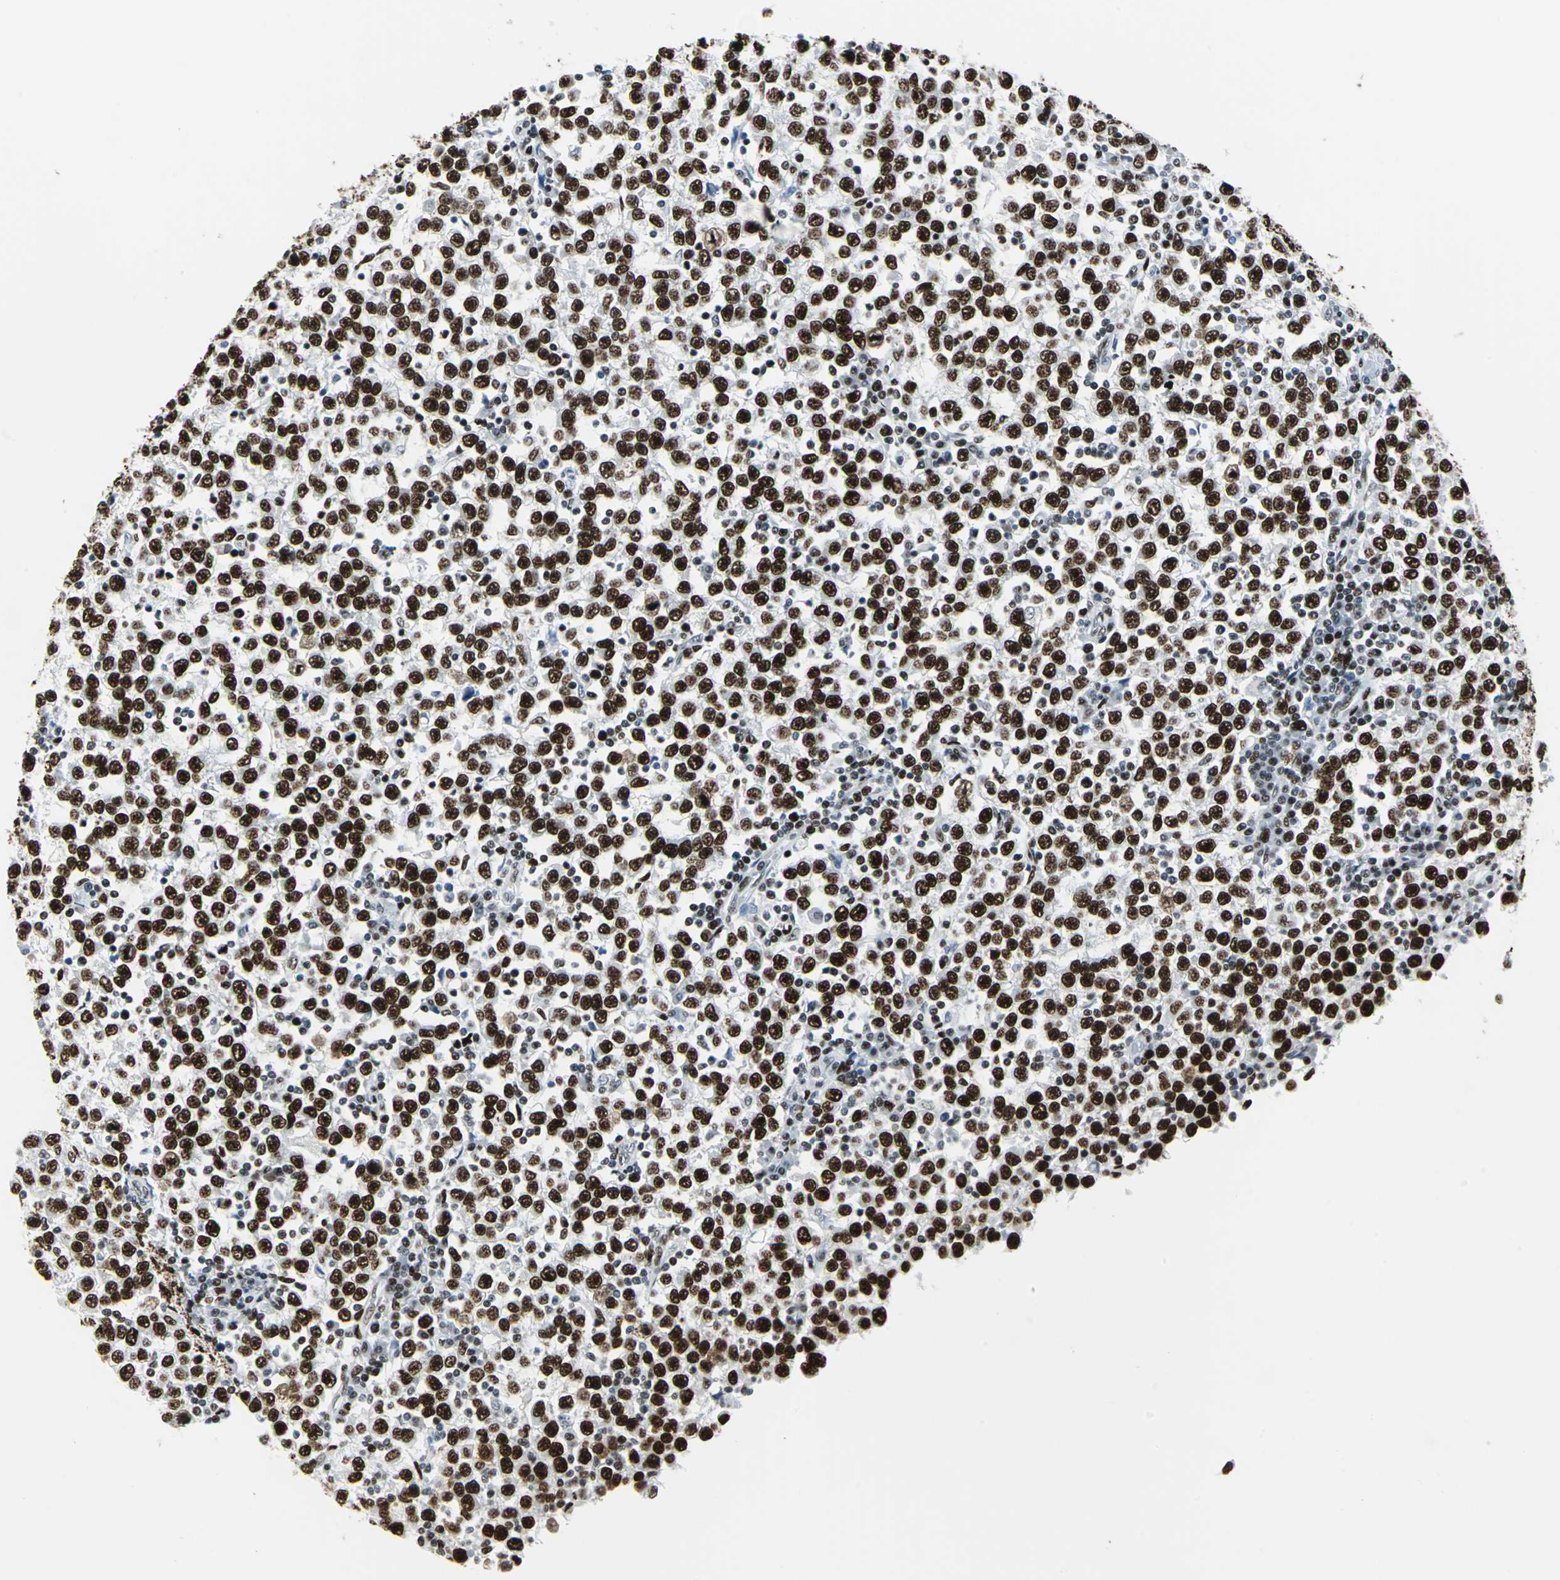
{"staining": {"intensity": "strong", "quantity": ">75%", "location": "nuclear"}, "tissue": "testis cancer", "cell_type": "Tumor cells", "image_type": "cancer", "snomed": [{"axis": "morphology", "description": "Seminoma, NOS"}, {"axis": "topography", "description": "Testis"}], "caption": "Human testis cancer (seminoma) stained for a protein (brown) demonstrates strong nuclear positive positivity in approximately >75% of tumor cells.", "gene": "HDAC2", "patient": {"sex": "male", "age": 65}}